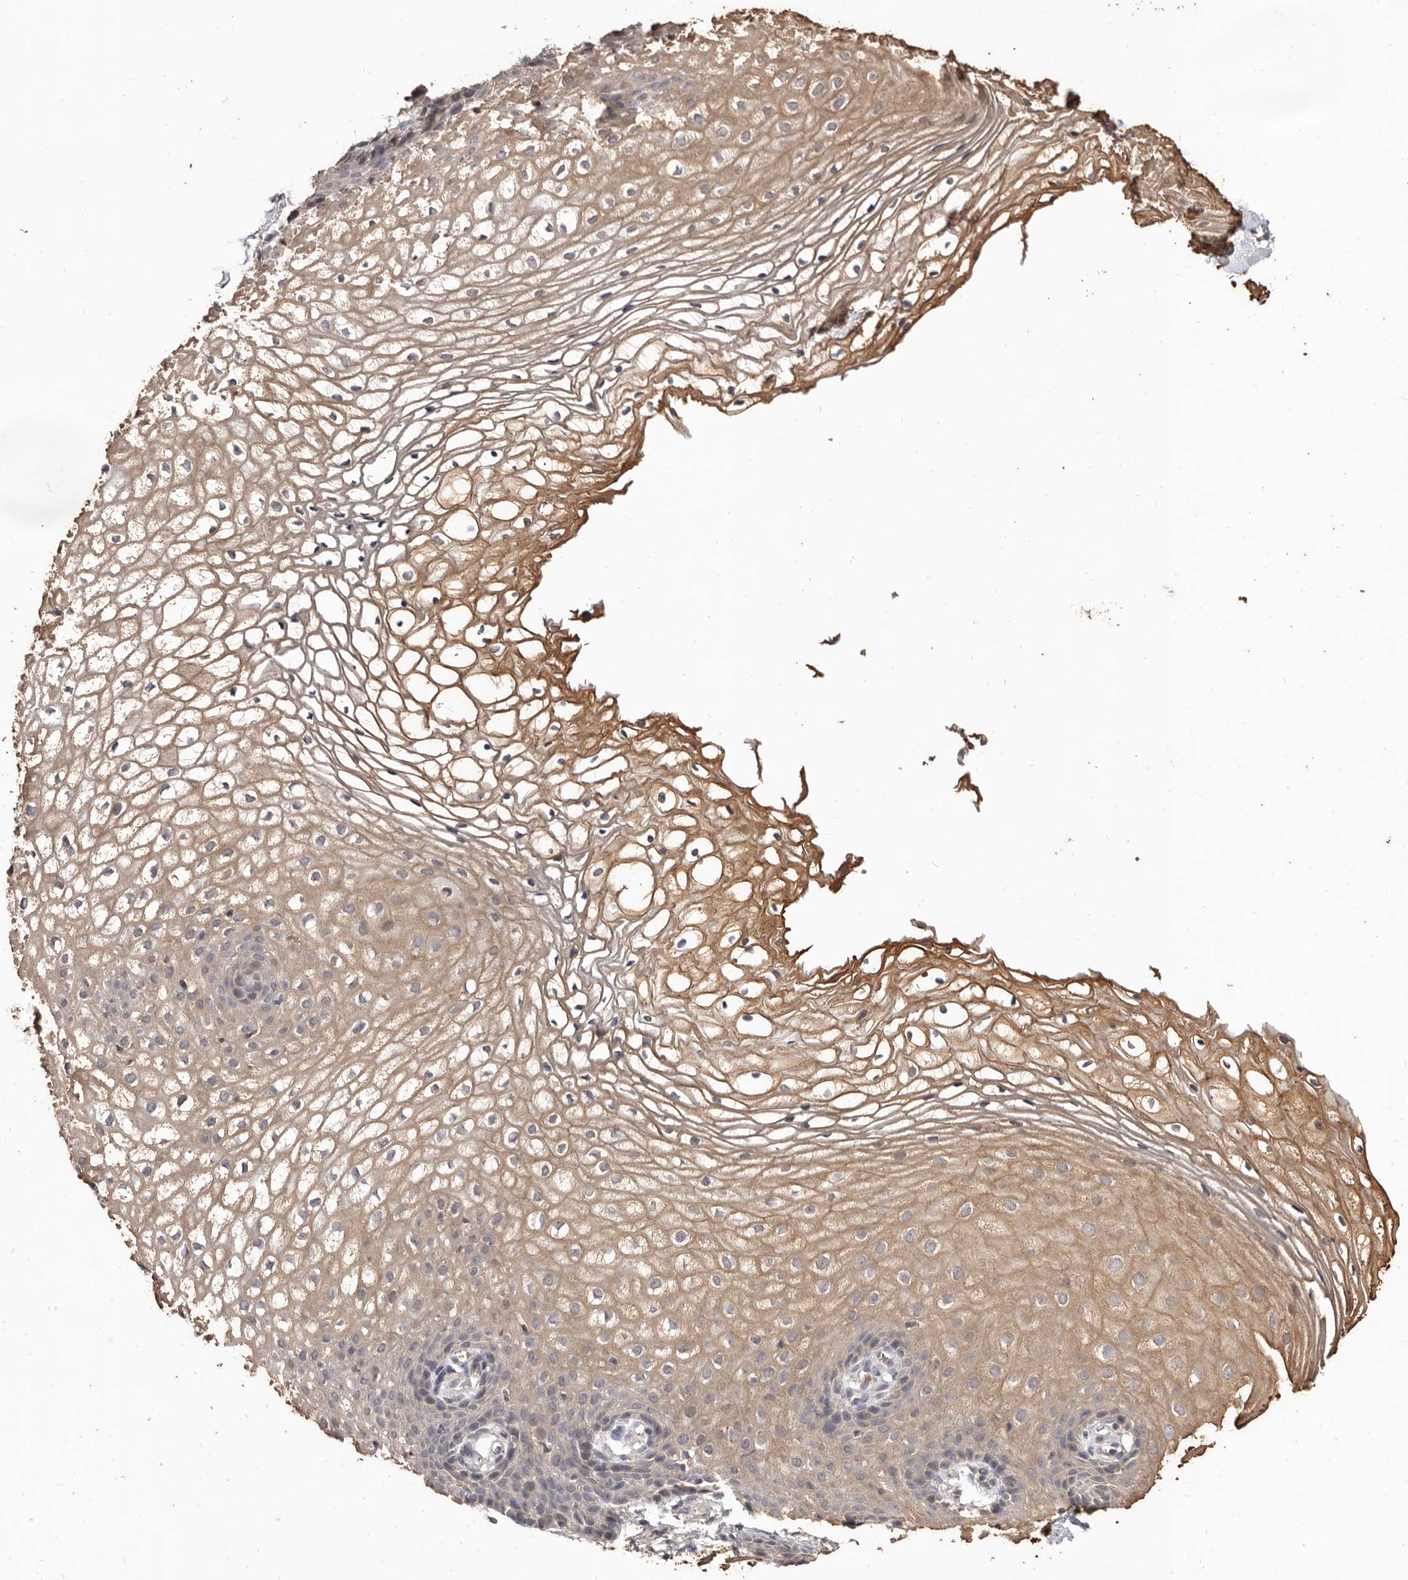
{"staining": {"intensity": "weak", "quantity": ">75%", "location": "cytoplasmic/membranous"}, "tissue": "vagina", "cell_type": "Squamous epithelial cells", "image_type": "normal", "snomed": [{"axis": "morphology", "description": "Normal tissue, NOS"}, {"axis": "topography", "description": "Vagina"}], "caption": "Immunohistochemistry of benign human vagina exhibits low levels of weak cytoplasmic/membranous positivity in approximately >75% of squamous epithelial cells. (IHC, brightfield microscopy, high magnification).", "gene": "INAVA", "patient": {"sex": "female", "age": 60}}